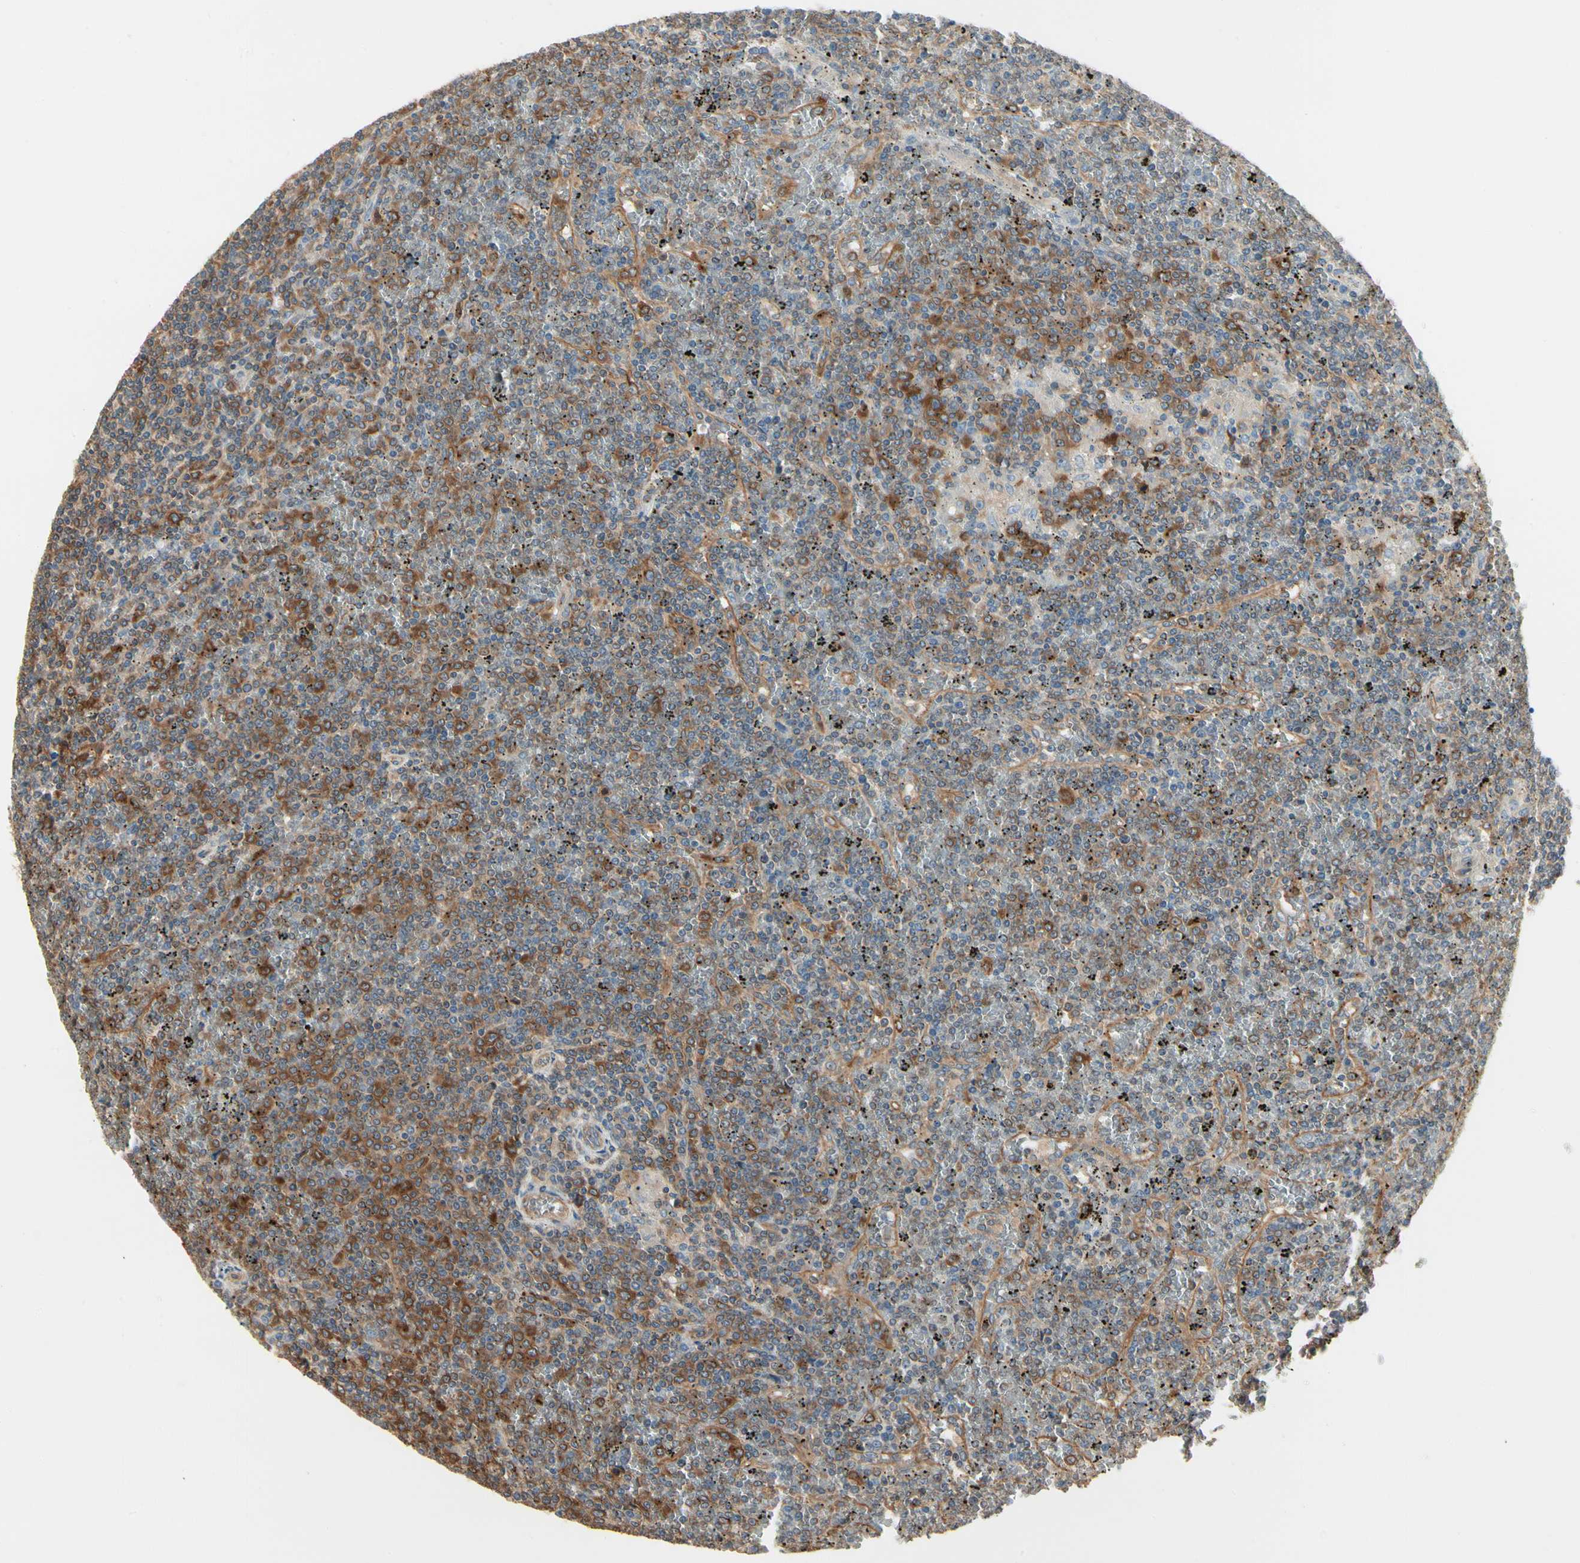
{"staining": {"intensity": "moderate", "quantity": "<25%", "location": "cytoplasmic/membranous"}, "tissue": "lymphoma", "cell_type": "Tumor cells", "image_type": "cancer", "snomed": [{"axis": "morphology", "description": "Malignant lymphoma, non-Hodgkin's type, Low grade"}, {"axis": "topography", "description": "Spleen"}], "caption": "Brown immunohistochemical staining in human lymphoma exhibits moderate cytoplasmic/membranous expression in approximately <25% of tumor cells.", "gene": "IRAG1", "patient": {"sex": "female", "age": 19}}